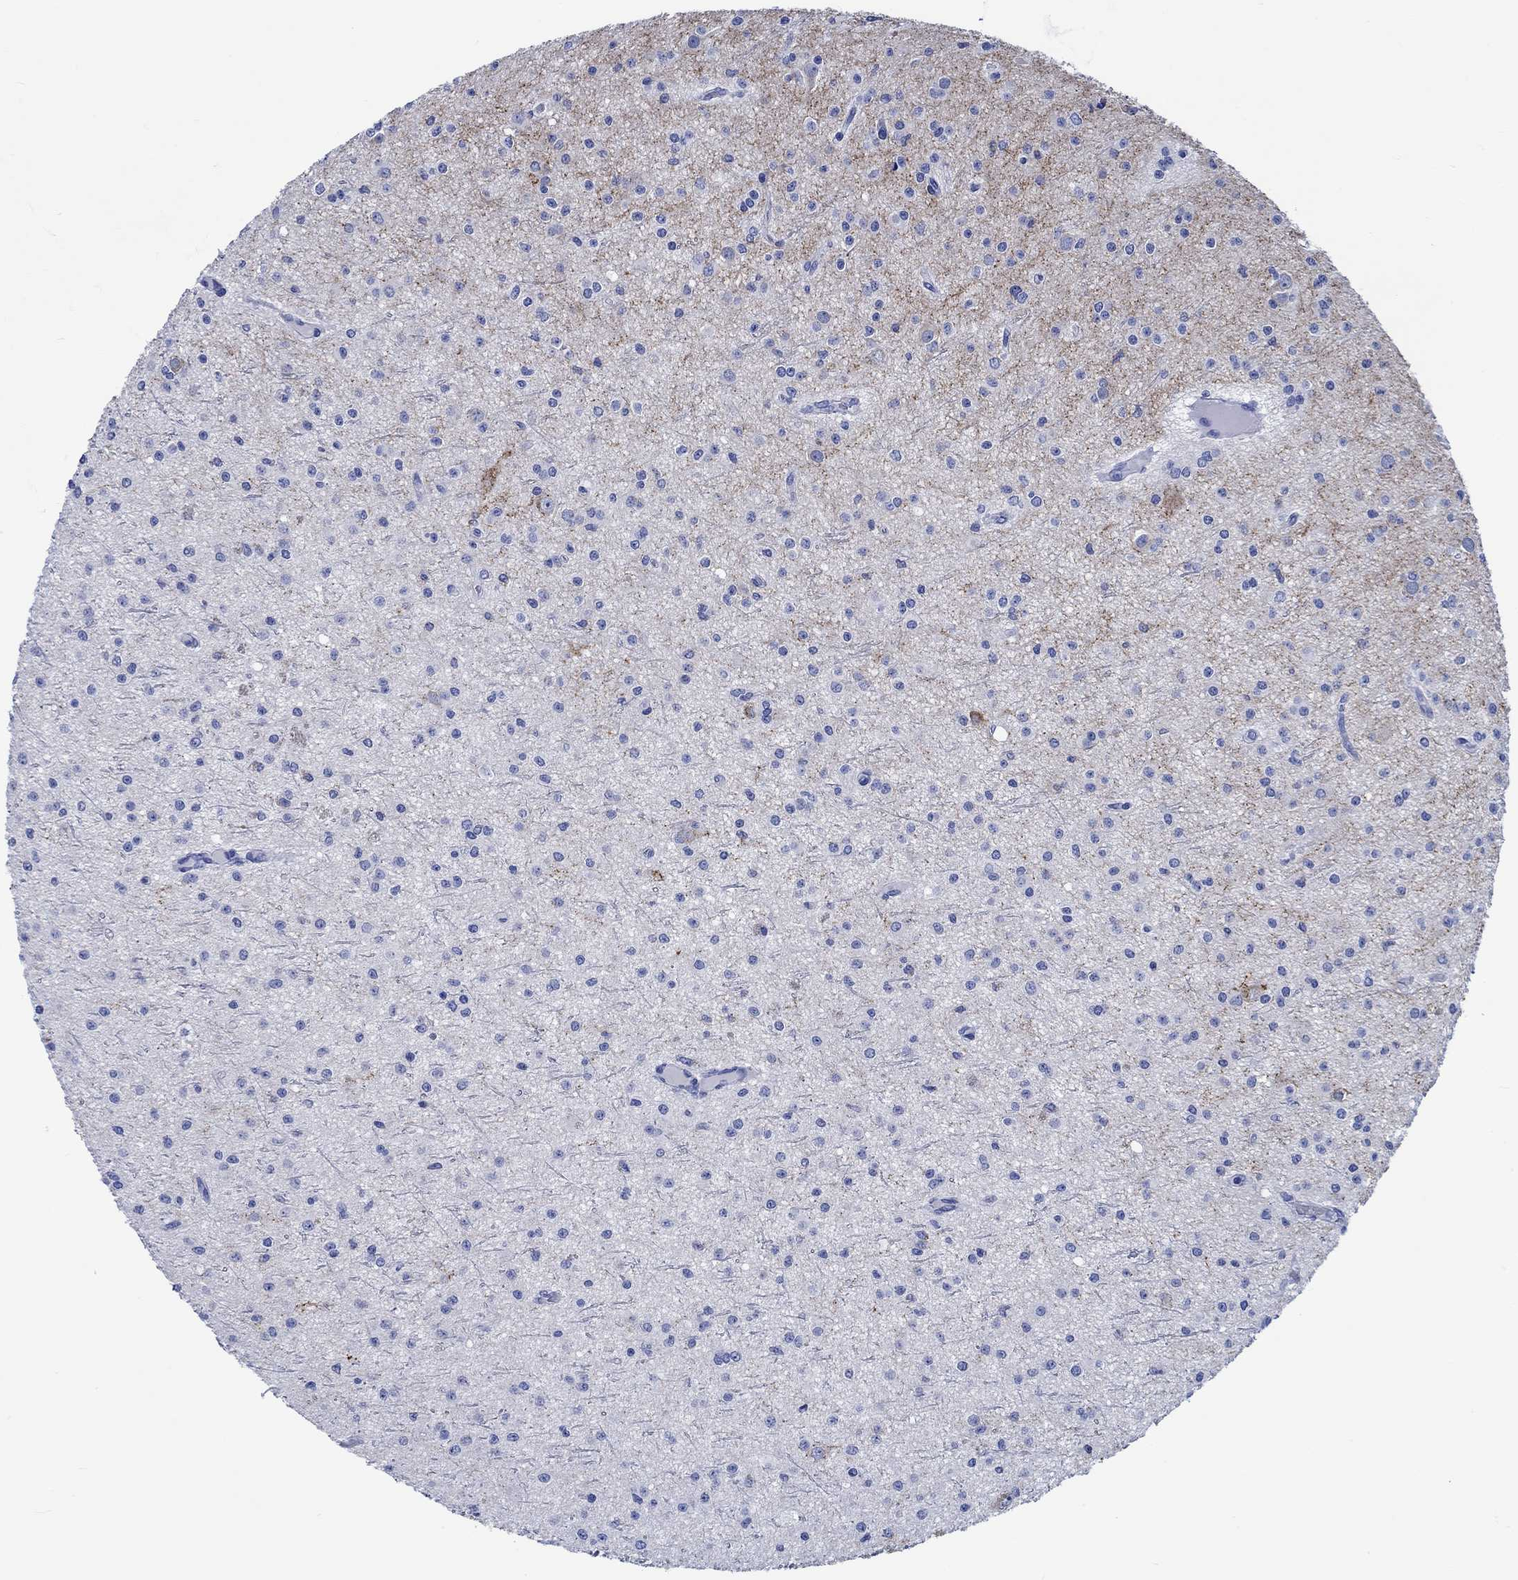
{"staining": {"intensity": "negative", "quantity": "none", "location": "none"}, "tissue": "glioma", "cell_type": "Tumor cells", "image_type": "cancer", "snomed": [{"axis": "morphology", "description": "Glioma, malignant, Low grade"}, {"axis": "topography", "description": "Brain"}], "caption": "The IHC micrograph has no significant expression in tumor cells of glioma tissue.", "gene": "PTPRN2", "patient": {"sex": "male", "age": 27}}